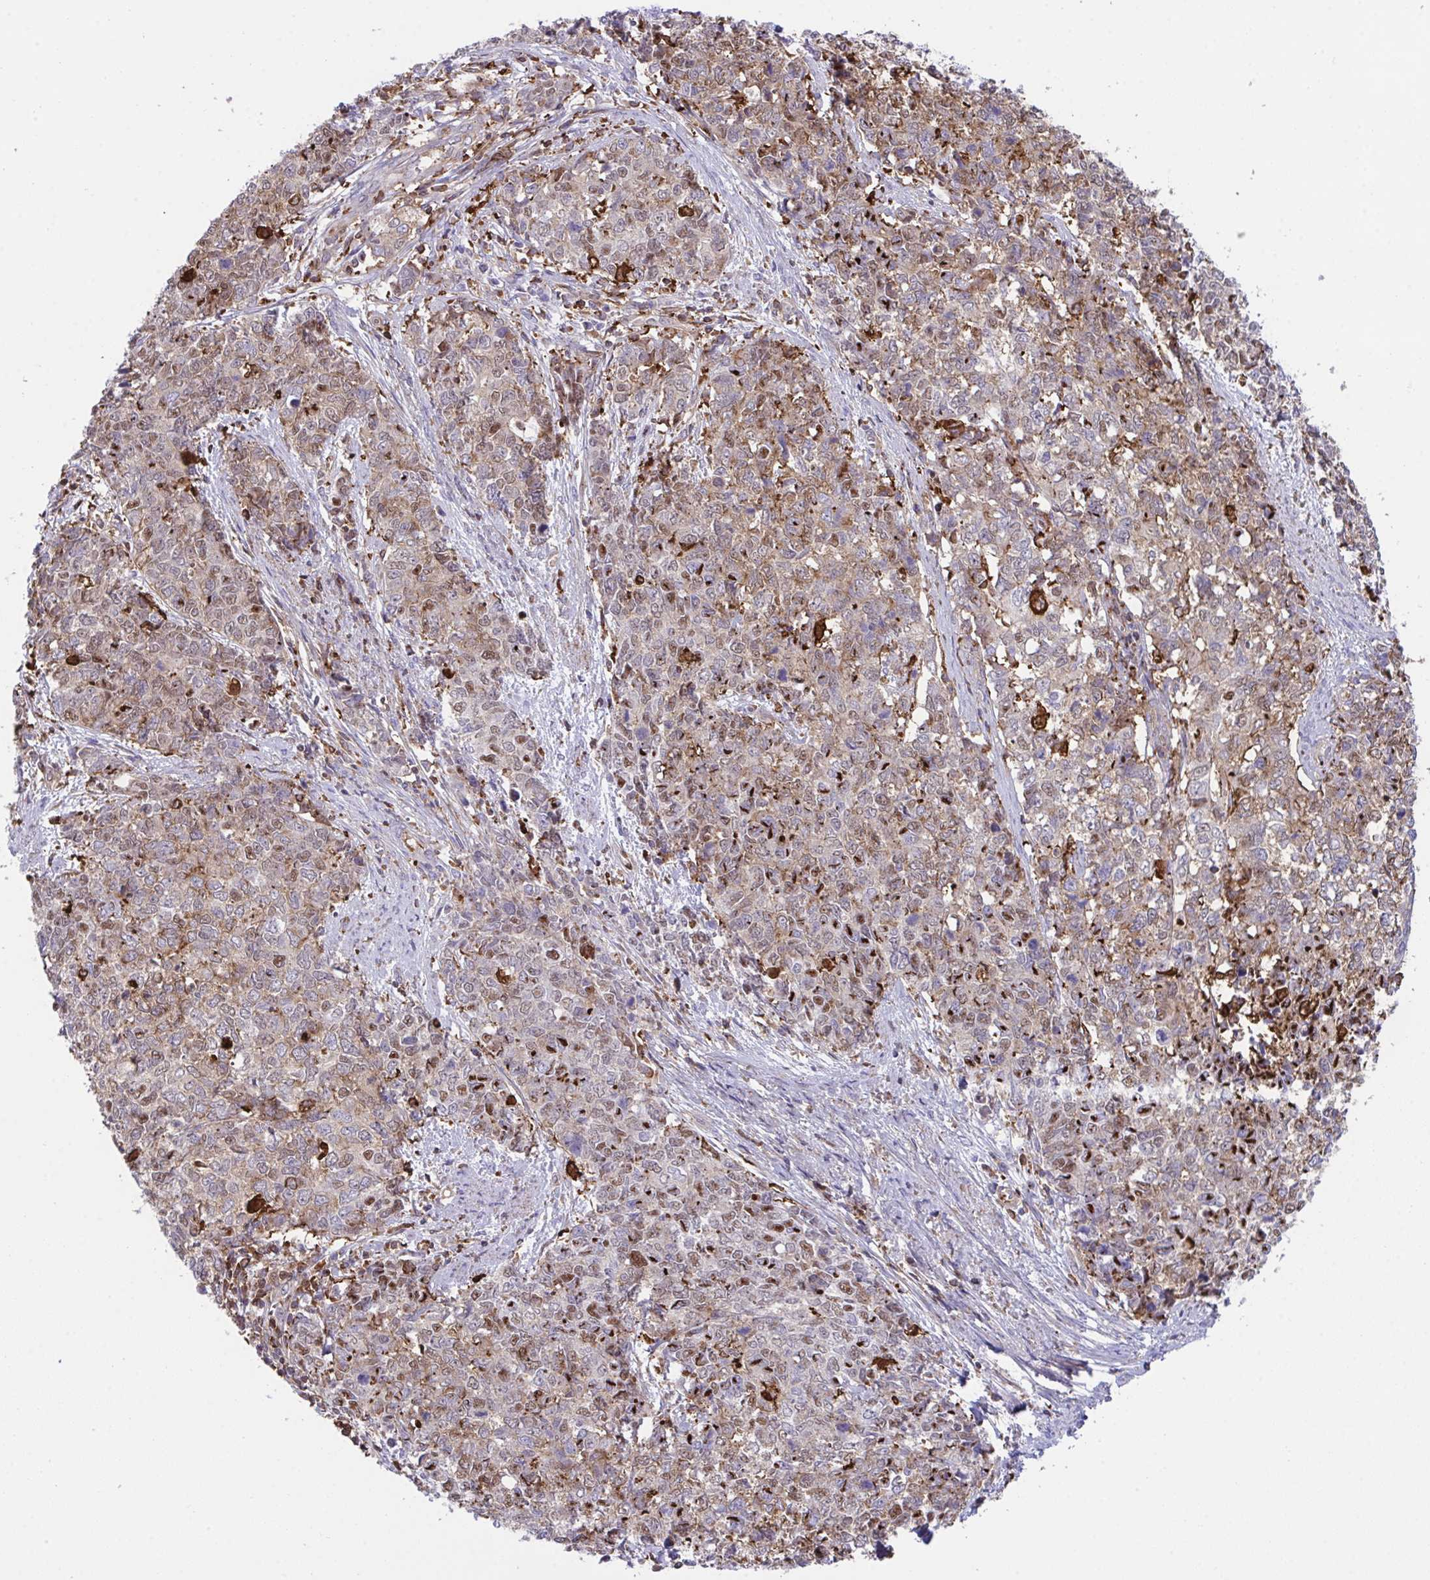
{"staining": {"intensity": "moderate", "quantity": ">75%", "location": "cytoplasmic/membranous,nuclear"}, "tissue": "cervical cancer", "cell_type": "Tumor cells", "image_type": "cancer", "snomed": [{"axis": "morphology", "description": "Adenocarcinoma, NOS"}, {"axis": "topography", "description": "Cervix"}], "caption": "The micrograph displays staining of cervical adenocarcinoma, revealing moderate cytoplasmic/membranous and nuclear protein staining (brown color) within tumor cells.", "gene": "PPIH", "patient": {"sex": "female", "age": 63}}